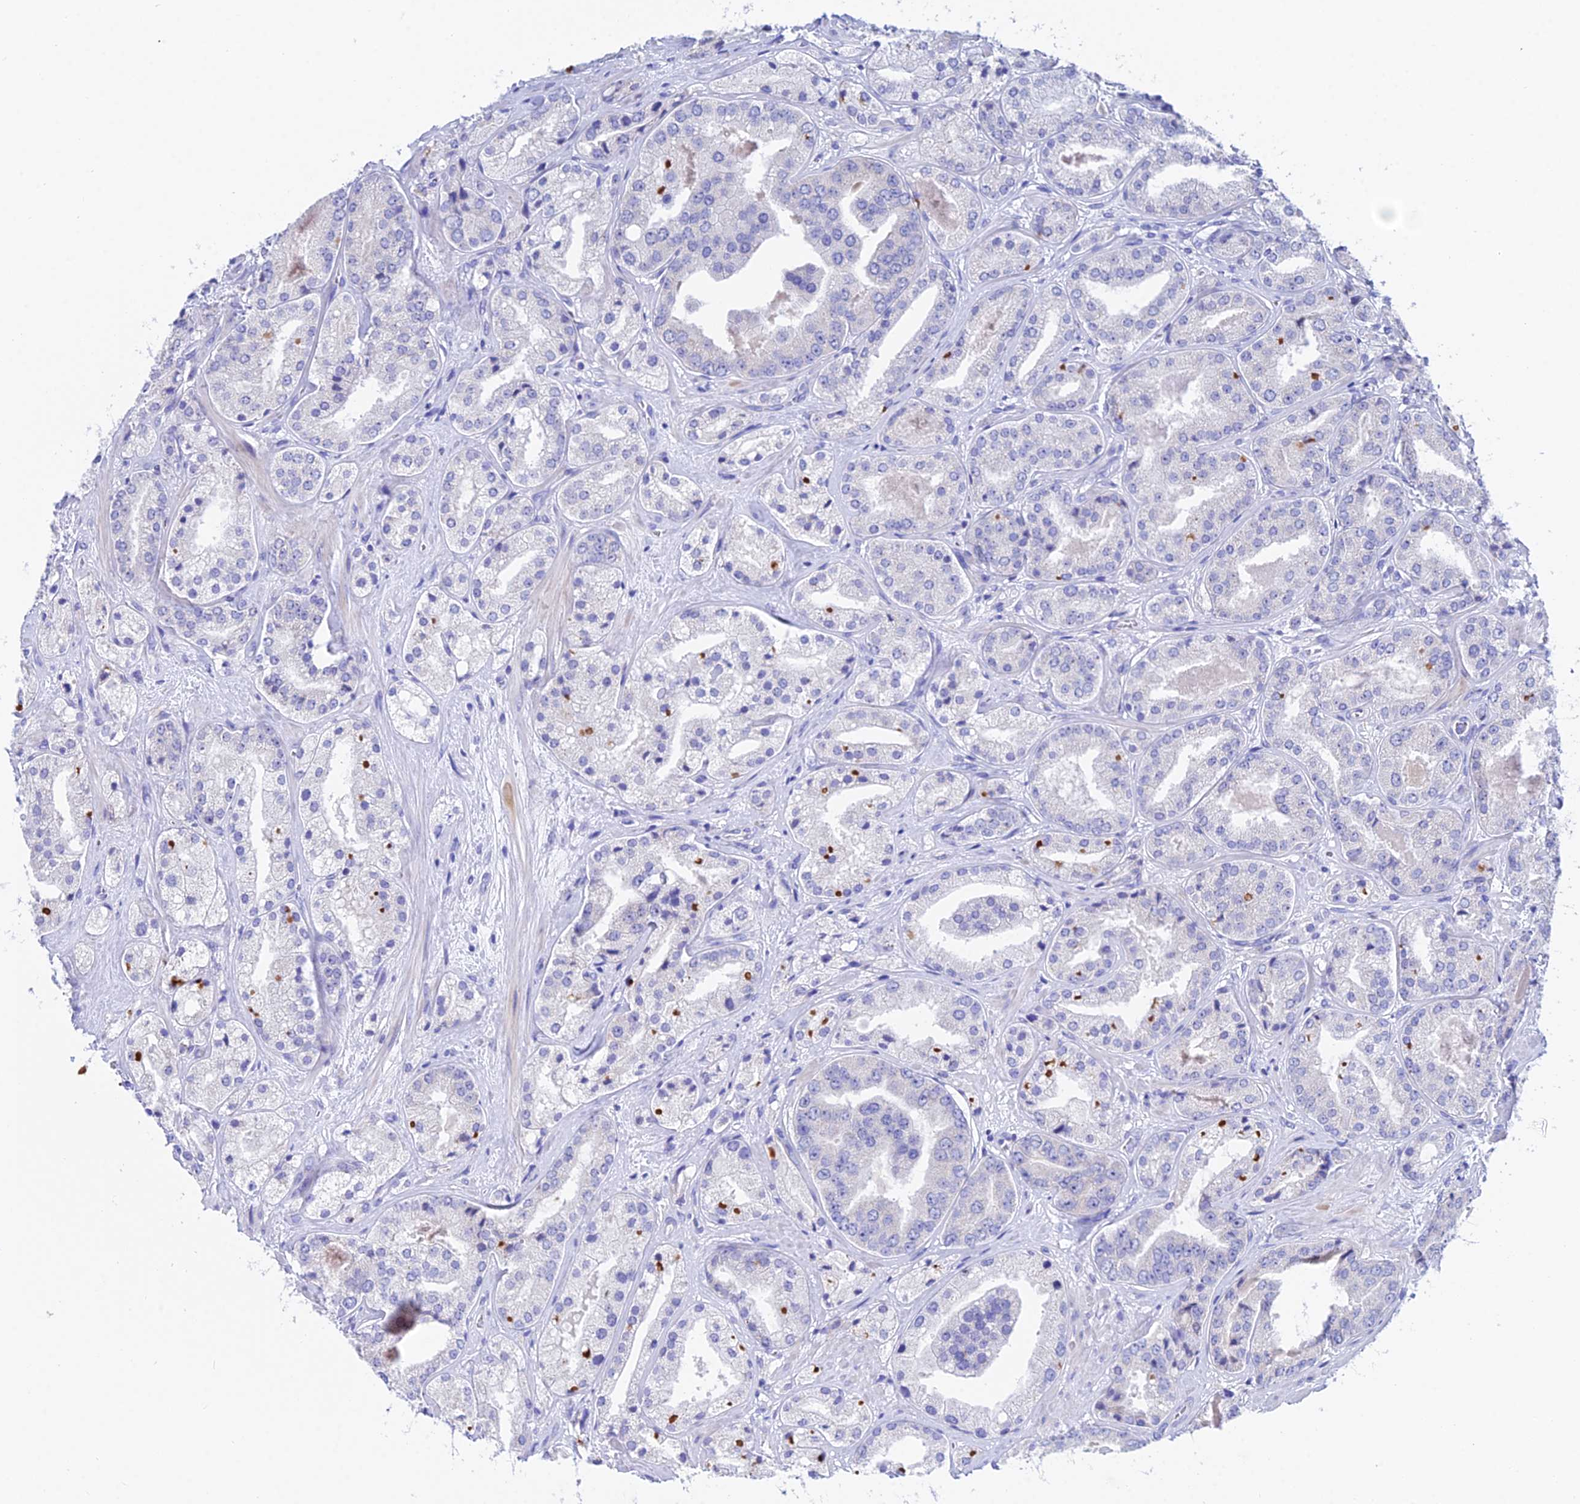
{"staining": {"intensity": "moderate", "quantity": "<25%", "location": "cytoplasmic/membranous"}, "tissue": "prostate cancer", "cell_type": "Tumor cells", "image_type": "cancer", "snomed": [{"axis": "morphology", "description": "Adenocarcinoma, High grade"}, {"axis": "topography", "description": "Prostate"}], "caption": "Brown immunohistochemical staining in prostate cancer shows moderate cytoplasmic/membranous positivity in about <25% of tumor cells.", "gene": "CEP41", "patient": {"sex": "male", "age": 63}}